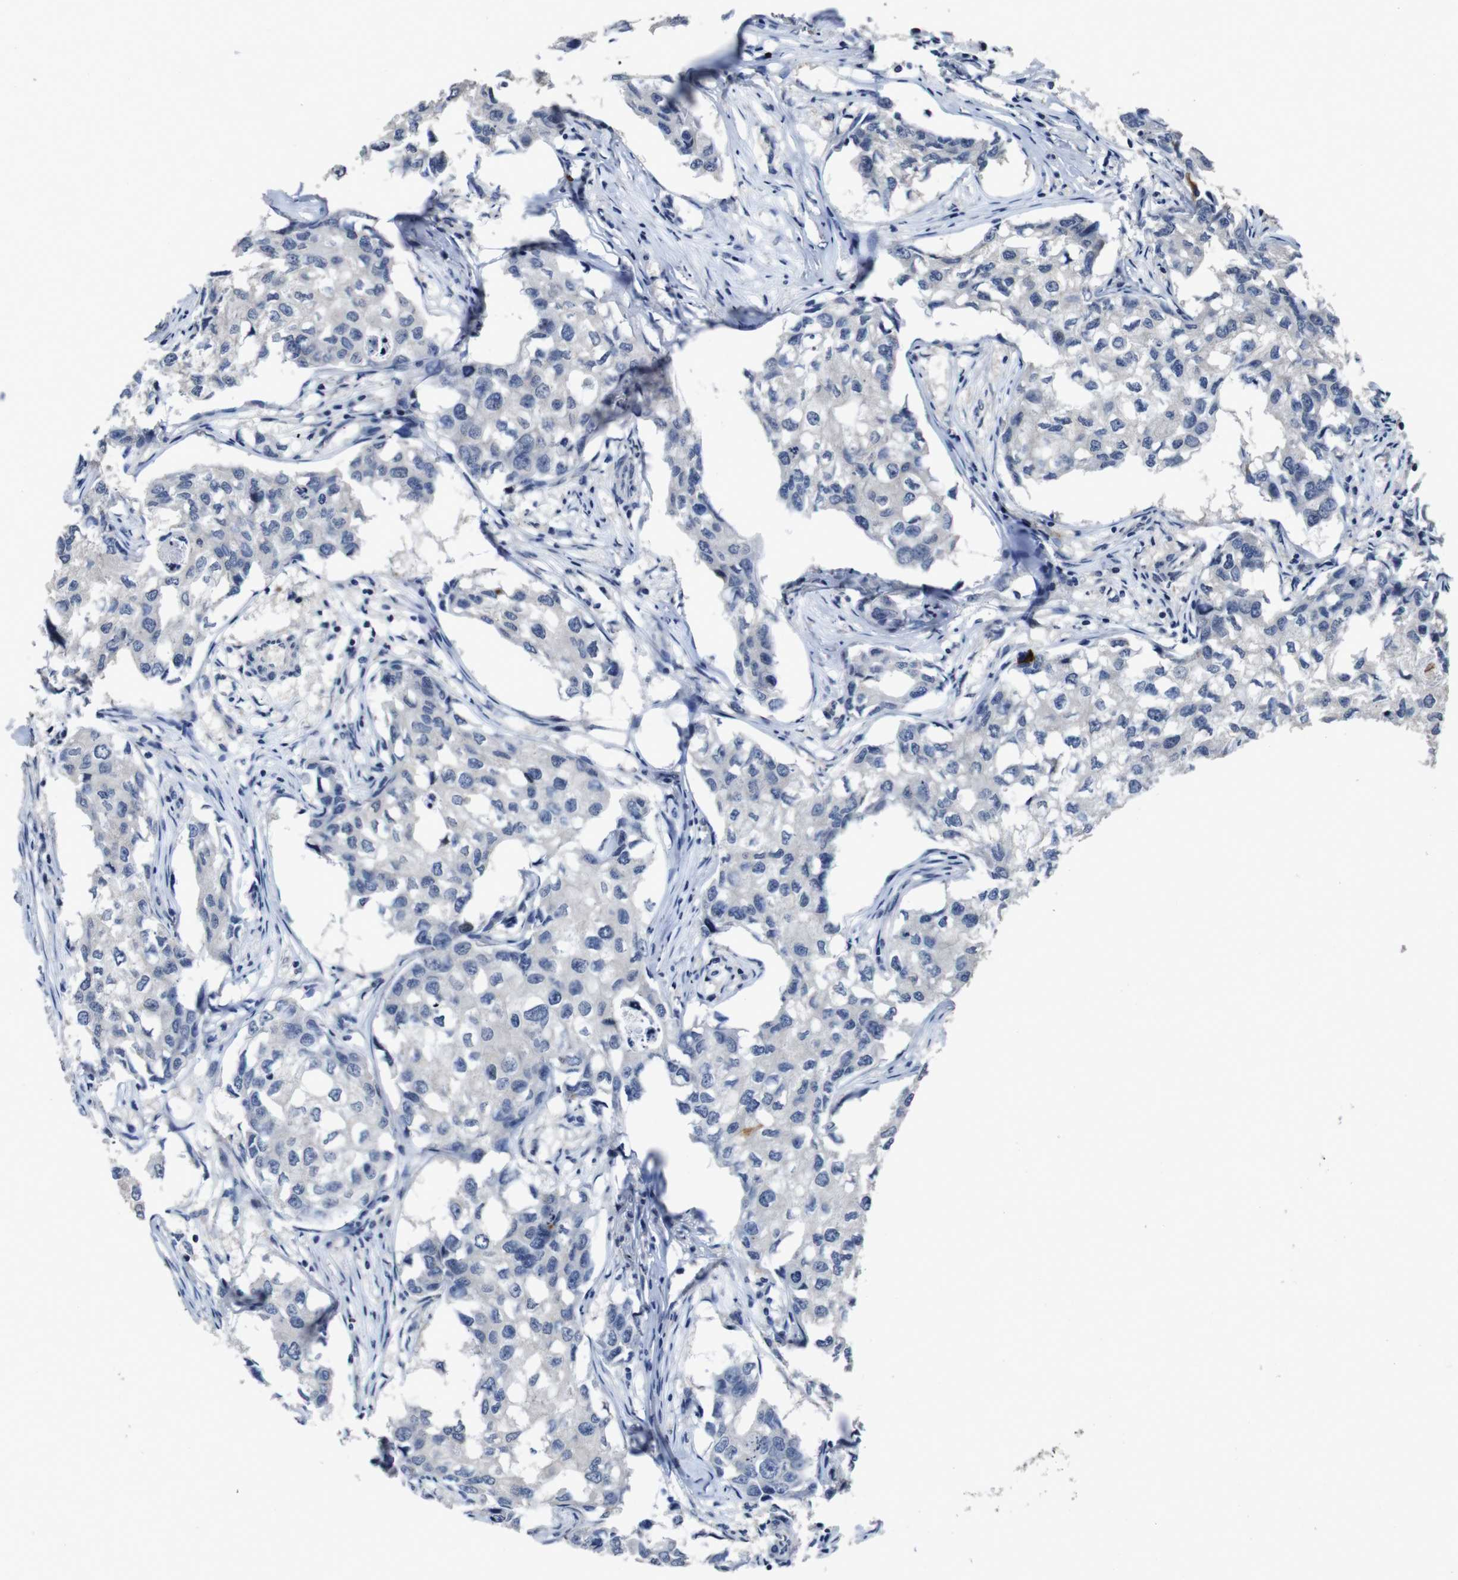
{"staining": {"intensity": "negative", "quantity": "none", "location": "none"}, "tissue": "breast cancer", "cell_type": "Tumor cells", "image_type": "cancer", "snomed": [{"axis": "morphology", "description": "Duct carcinoma"}, {"axis": "topography", "description": "Breast"}], "caption": "This is a image of immunohistochemistry (IHC) staining of breast cancer, which shows no positivity in tumor cells.", "gene": "AKT3", "patient": {"sex": "female", "age": 27}}